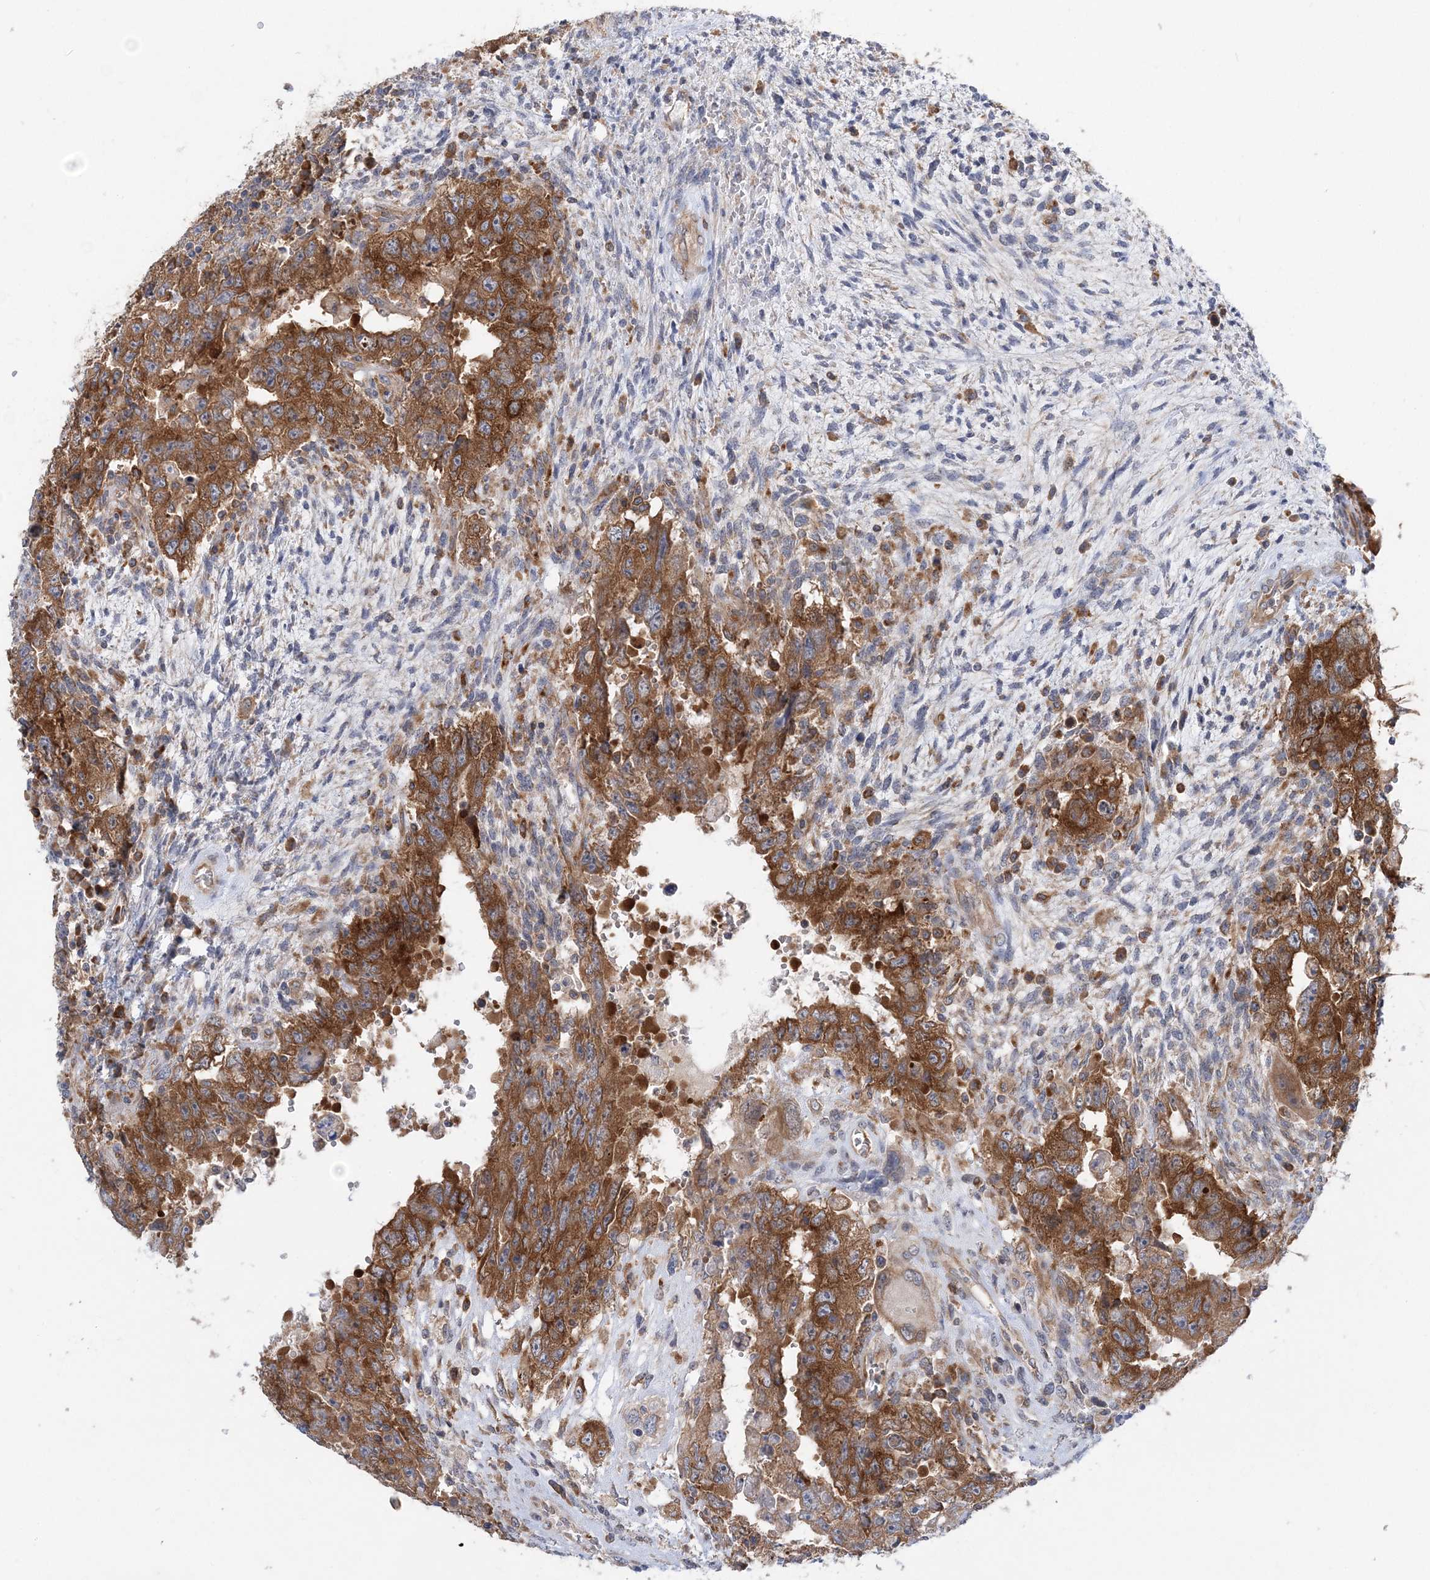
{"staining": {"intensity": "moderate", "quantity": ">75%", "location": "cytoplasmic/membranous"}, "tissue": "testis cancer", "cell_type": "Tumor cells", "image_type": "cancer", "snomed": [{"axis": "morphology", "description": "Carcinoma, Embryonal, NOS"}, {"axis": "topography", "description": "Testis"}], "caption": "A medium amount of moderate cytoplasmic/membranous positivity is present in about >75% of tumor cells in testis cancer tissue. The staining was performed using DAB (3,3'-diaminobenzidine) to visualize the protein expression in brown, while the nuclei were stained in blue with hematoxylin (Magnification: 20x).", "gene": "LARP4B", "patient": {"sex": "male", "age": 26}}